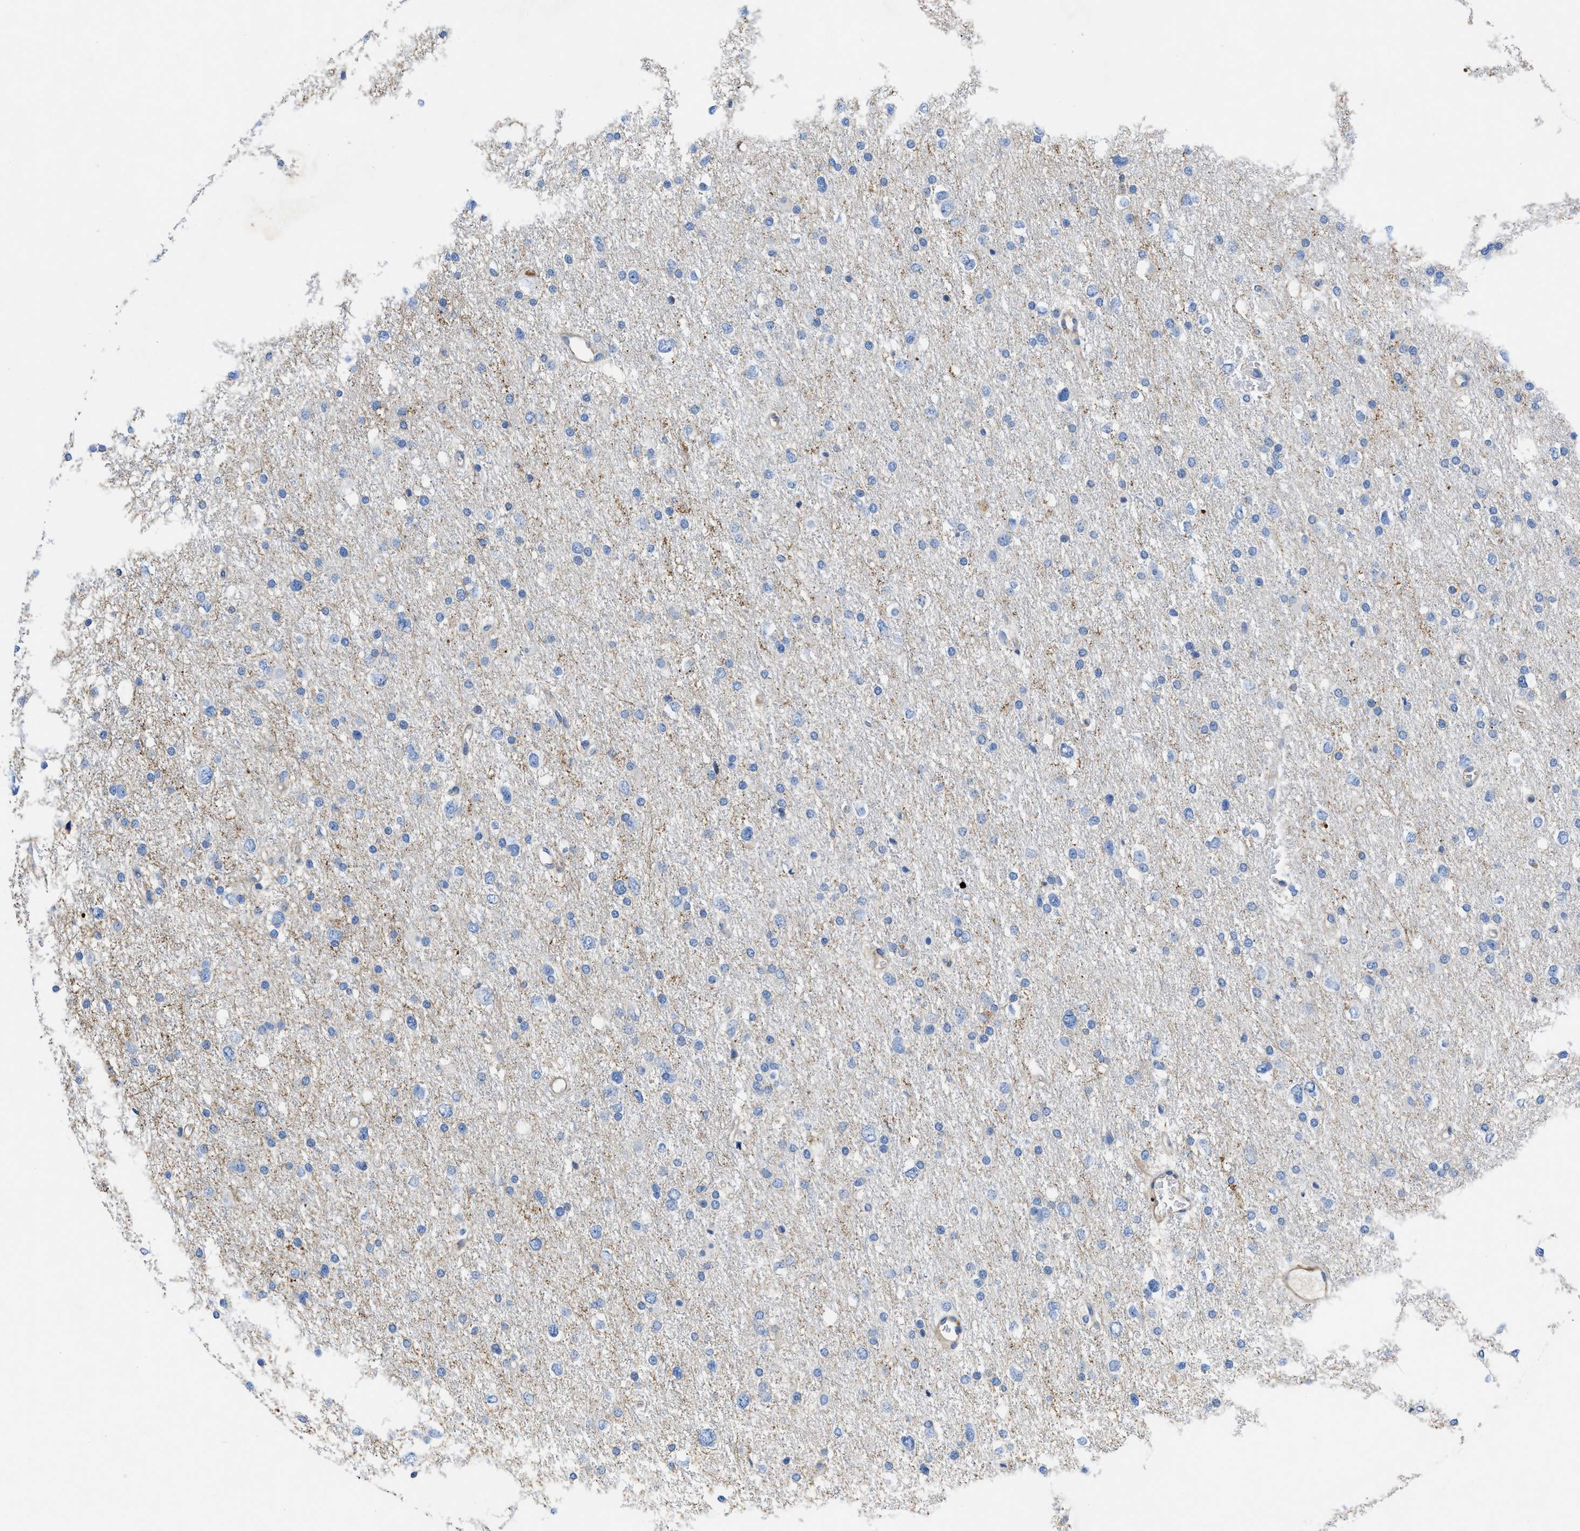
{"staining": {"intensity": "negative", "quantity": "none", "location": "none"}, "tissue": "glioma", "cell_type": "Tumor cells", "image_type": "cancer", "snomed": [{"axis": "morphology", "description": "Glioma, malignant, Low grade"}, {"axis": "topography", "description": "Brain"}], "caption": "IHC histopathology image of neoplastic tissue: glioma stained with DAB (3,3'-diaminobenzidine) exhibits no significant protein staining in tumor cells.", "gene": "ATP6V0D1", "patient": {"sex": "female", "age": 37}}